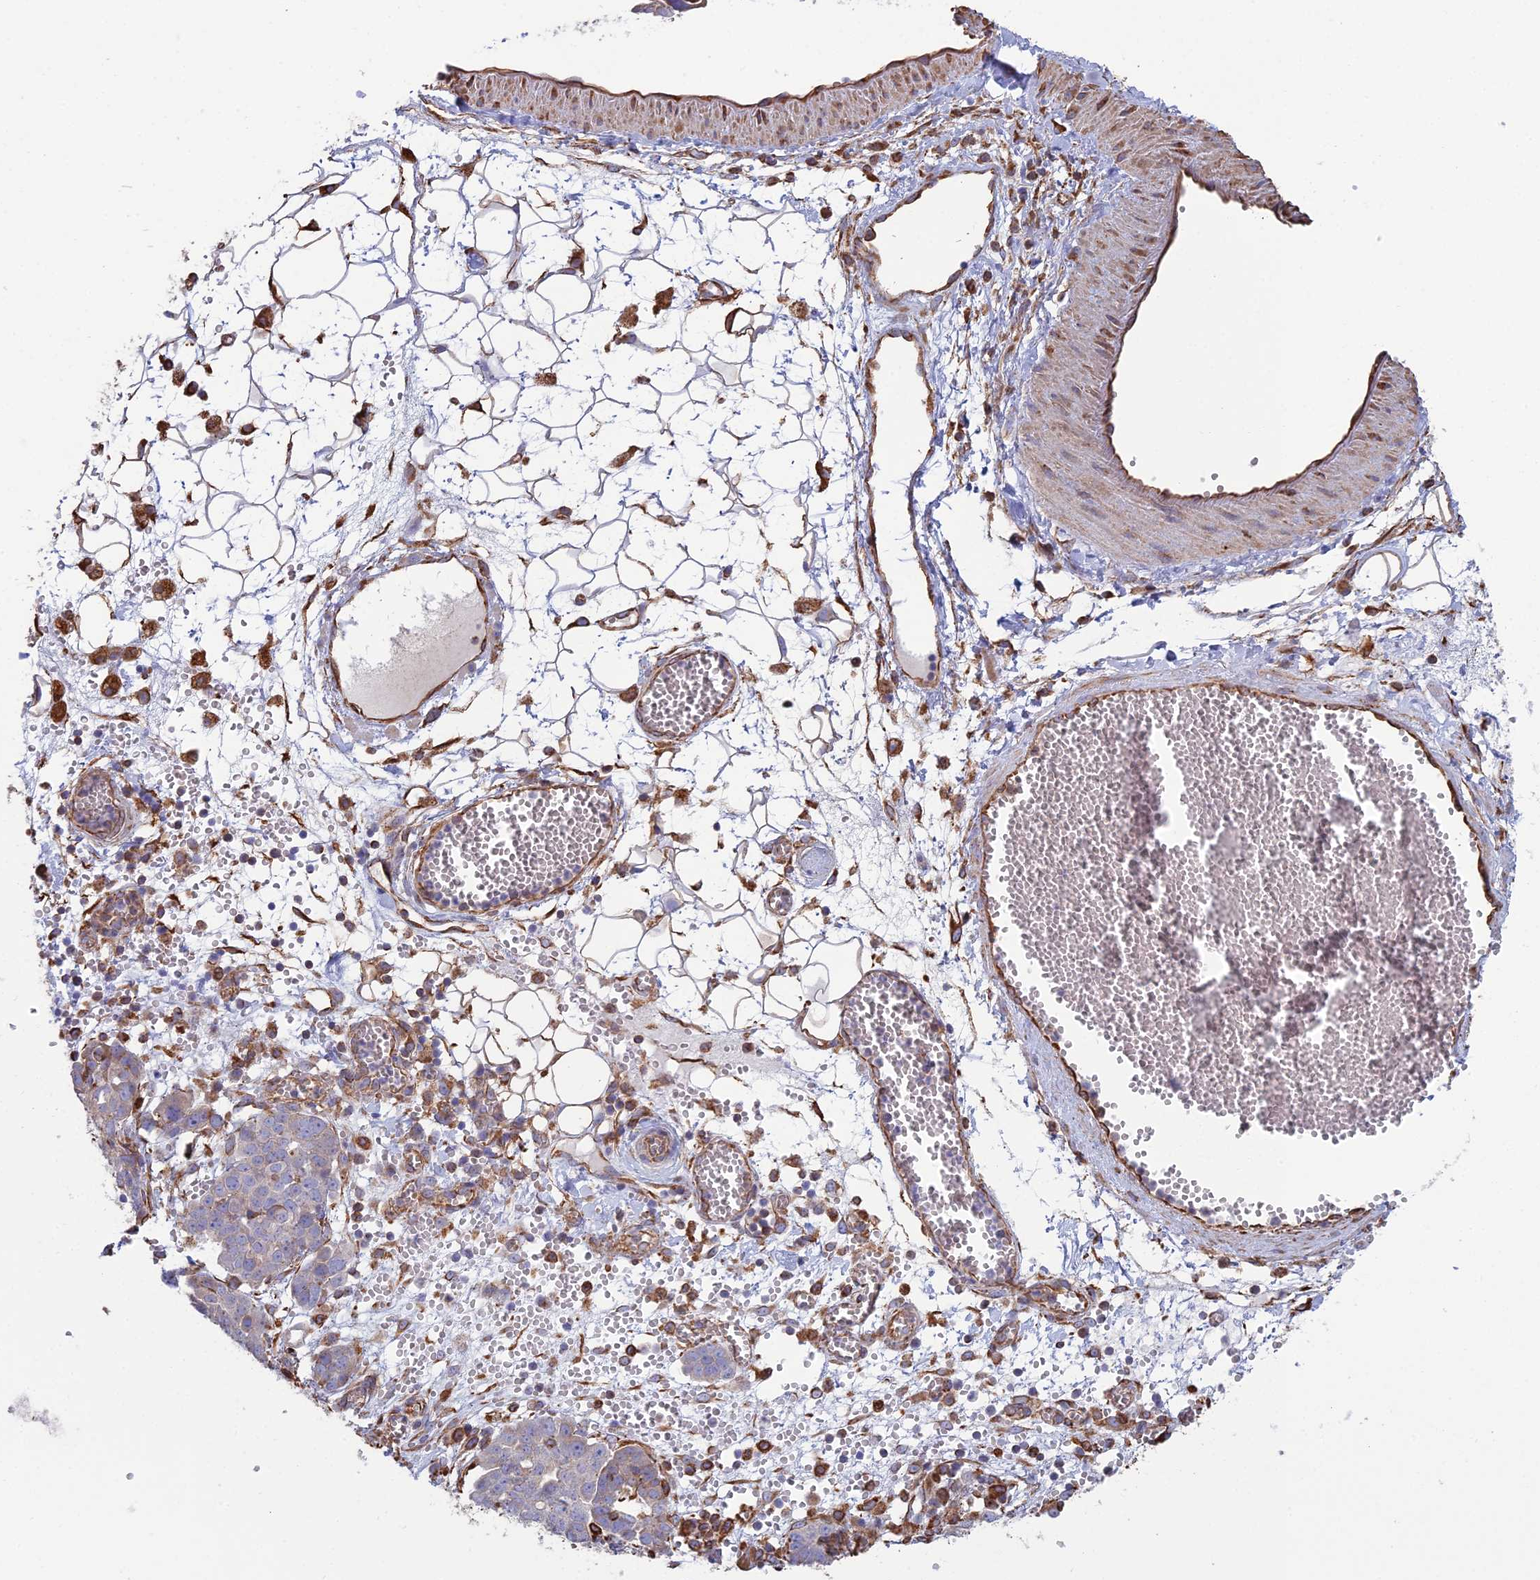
{"staining": {"intensity": "weak", "quantity": "<25%", "location": "cytoplasmic/membranous"}, "tissue": "ovarian cancer", "cell_type": "Tumor cells", "image_type": "cancer", "snomed": [{"axis": "morphology", "description": "Cystadenocarcinoma, serous, NOS"}, {"axis": "topography", "description": "Soft tissue"}, {"axis": "topography", "description": "Ovary"}], "caption": "Tumor cells are negative for protein expression in human ovarian serous cystadenocarcinoma. Nuclei are stained in blue.", "gene": "CLVS2", "patient": {"sex": "female", "age": 57}}